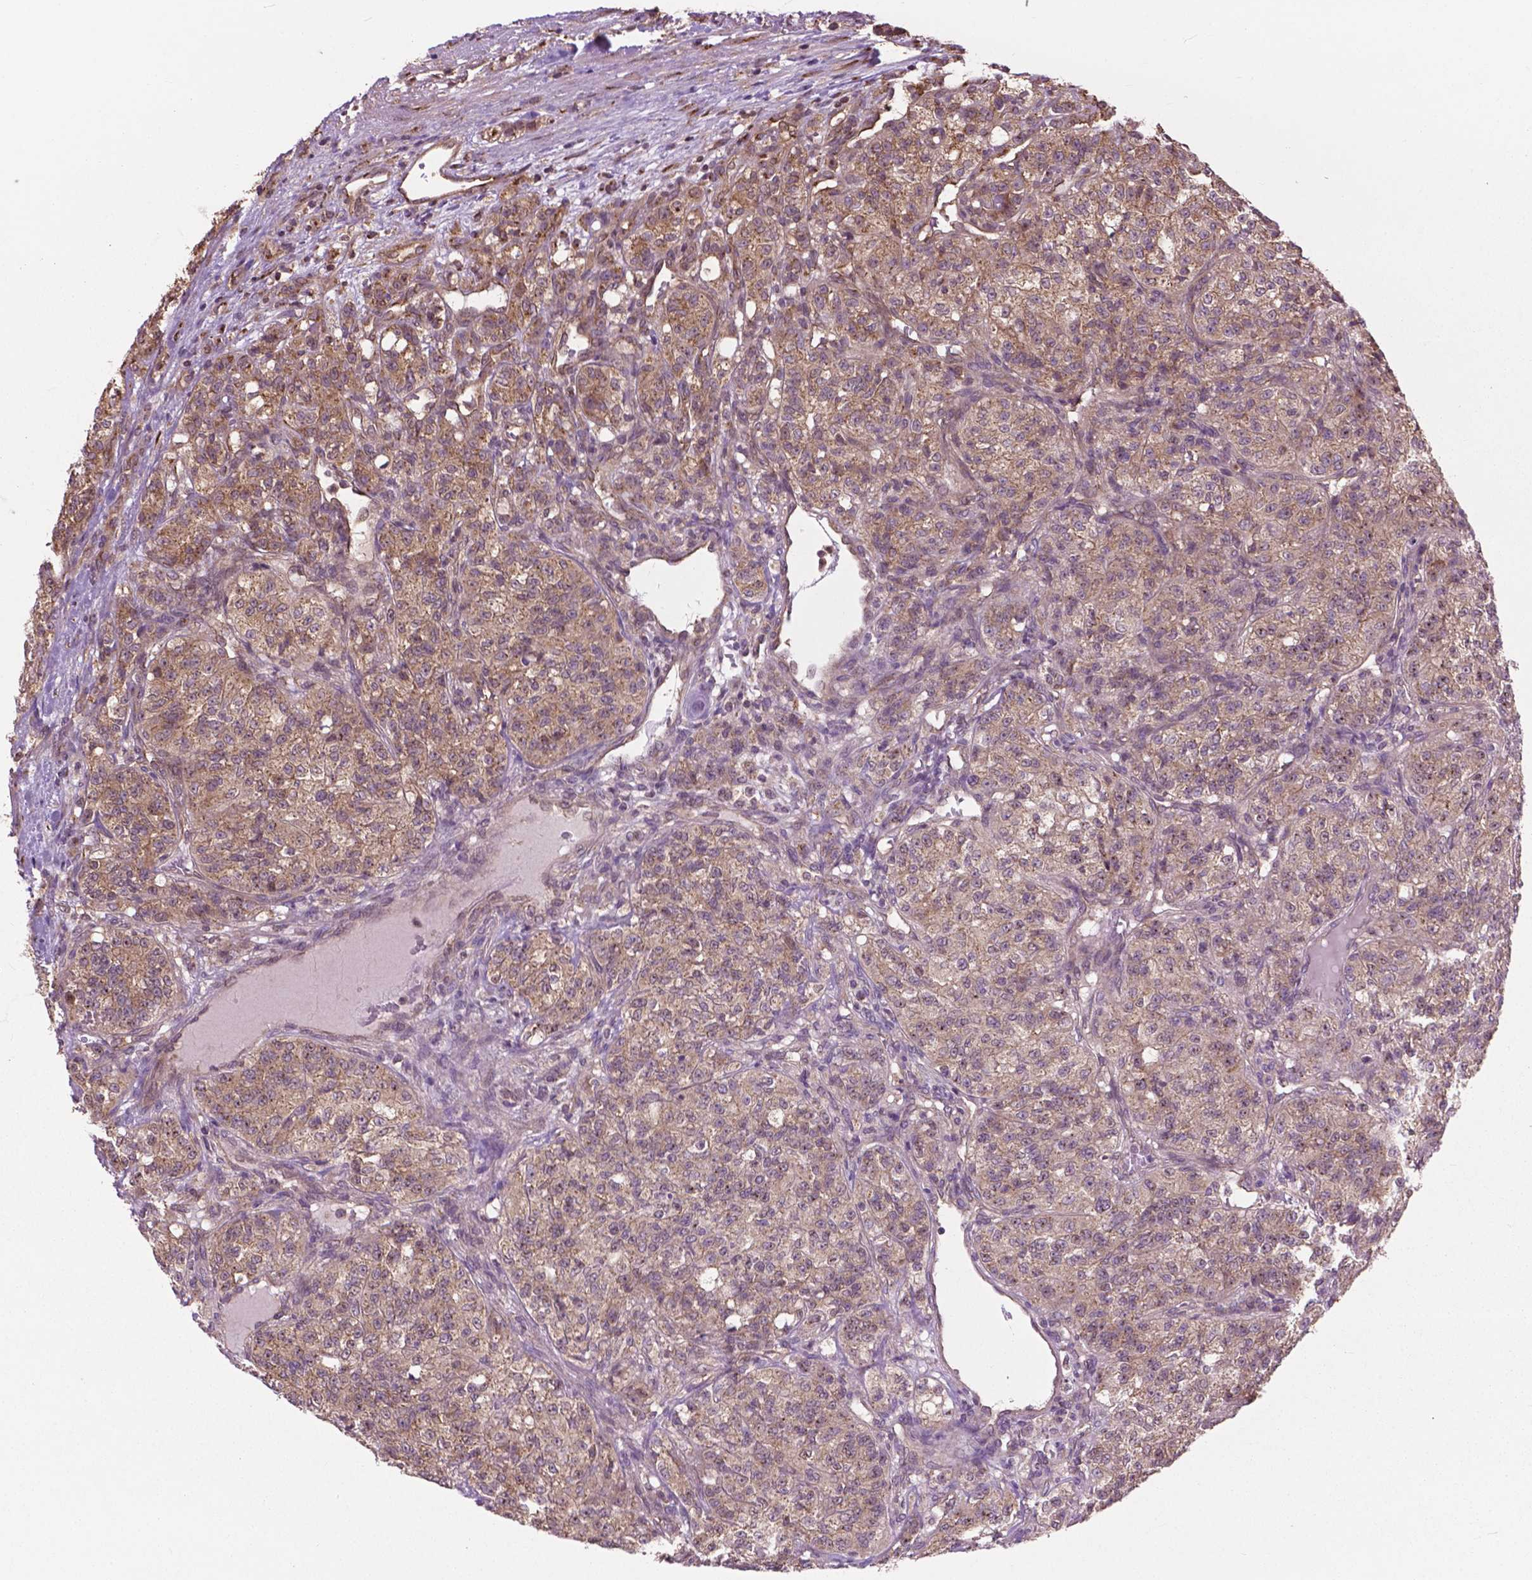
{"staining": {"intensity": "weak", "quantity": "25%-75%", "location": "cytoplasmic/membranous"}, "tissue": "renal cancer", "cell_type": "Tumor cells", "image_type": "cancer", "snomed": [{"axis": "morphology", "description": "Adenocarcinoma, NOS"}, {"axis": "topography", "description": "Kidney"}], "caption": "Immunohistochemical staining of human renal cancer (adenocarcinoma) displays weak cytoplasmic/membranous protein positivity in about 25%-75% of tumor cells.", "gene": "PPP1CB", "patient": {"sex": "female", "age": 63}}